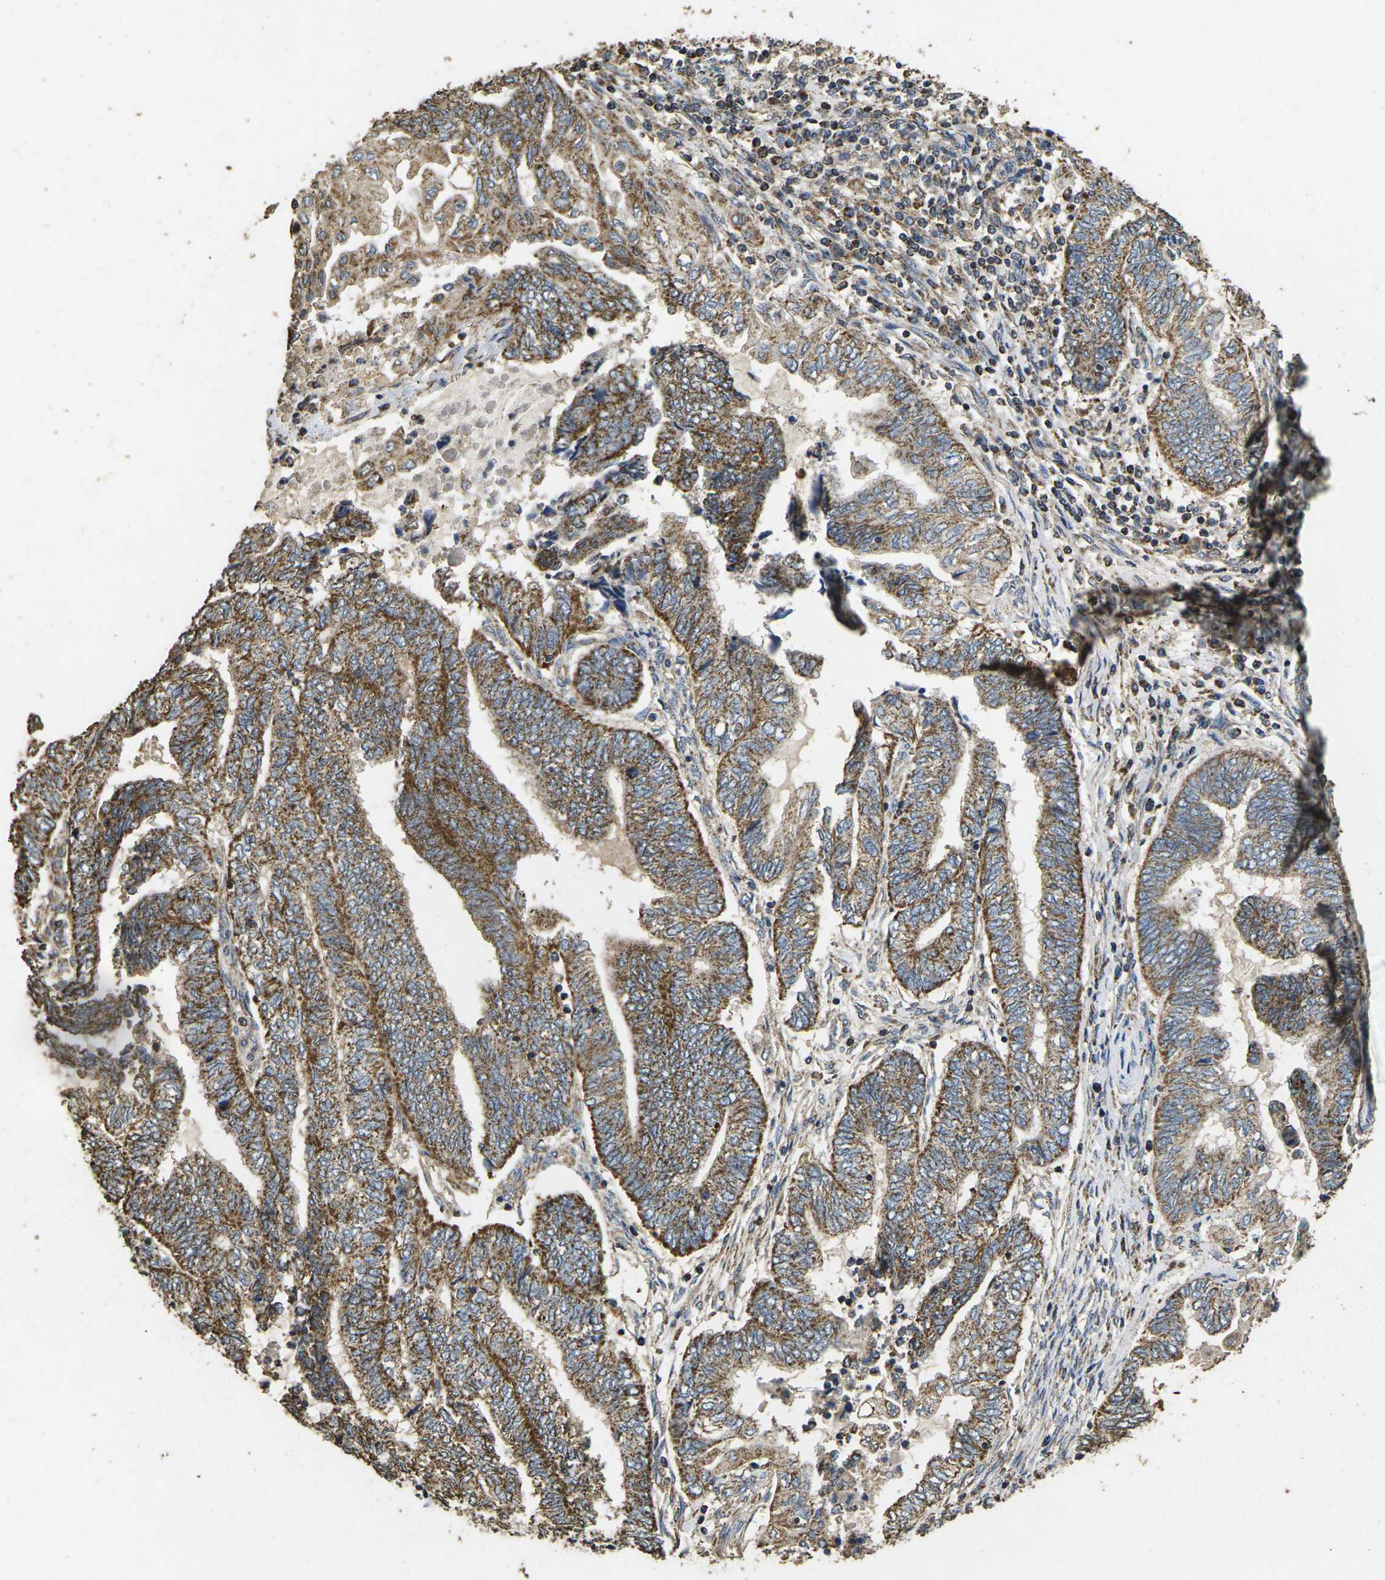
{"staining": {"intensity": "moderate", "quantity": ">75%", "location": "cytoplasmic/membranous"}, "tissue": "endometrial cancer", "cell_type": "Tumor cells", "image_type": "cancer", "snomed": [{"axis": "morphology", "description": "Adenocarcinoma, NOS"}, {"axis": "topography", "description": "Uterus"}, {"axis": "topography", "description": "Endometrium"}], "caption": "About >75% of tumor cells in endometrial adenocarcinoma display moderate cytoplasmic/membranous protein positivity as visualized by brown immunohistochemical staining.", "gene": "MAPK11", "patient": {"sex": "female", "age": 70}}